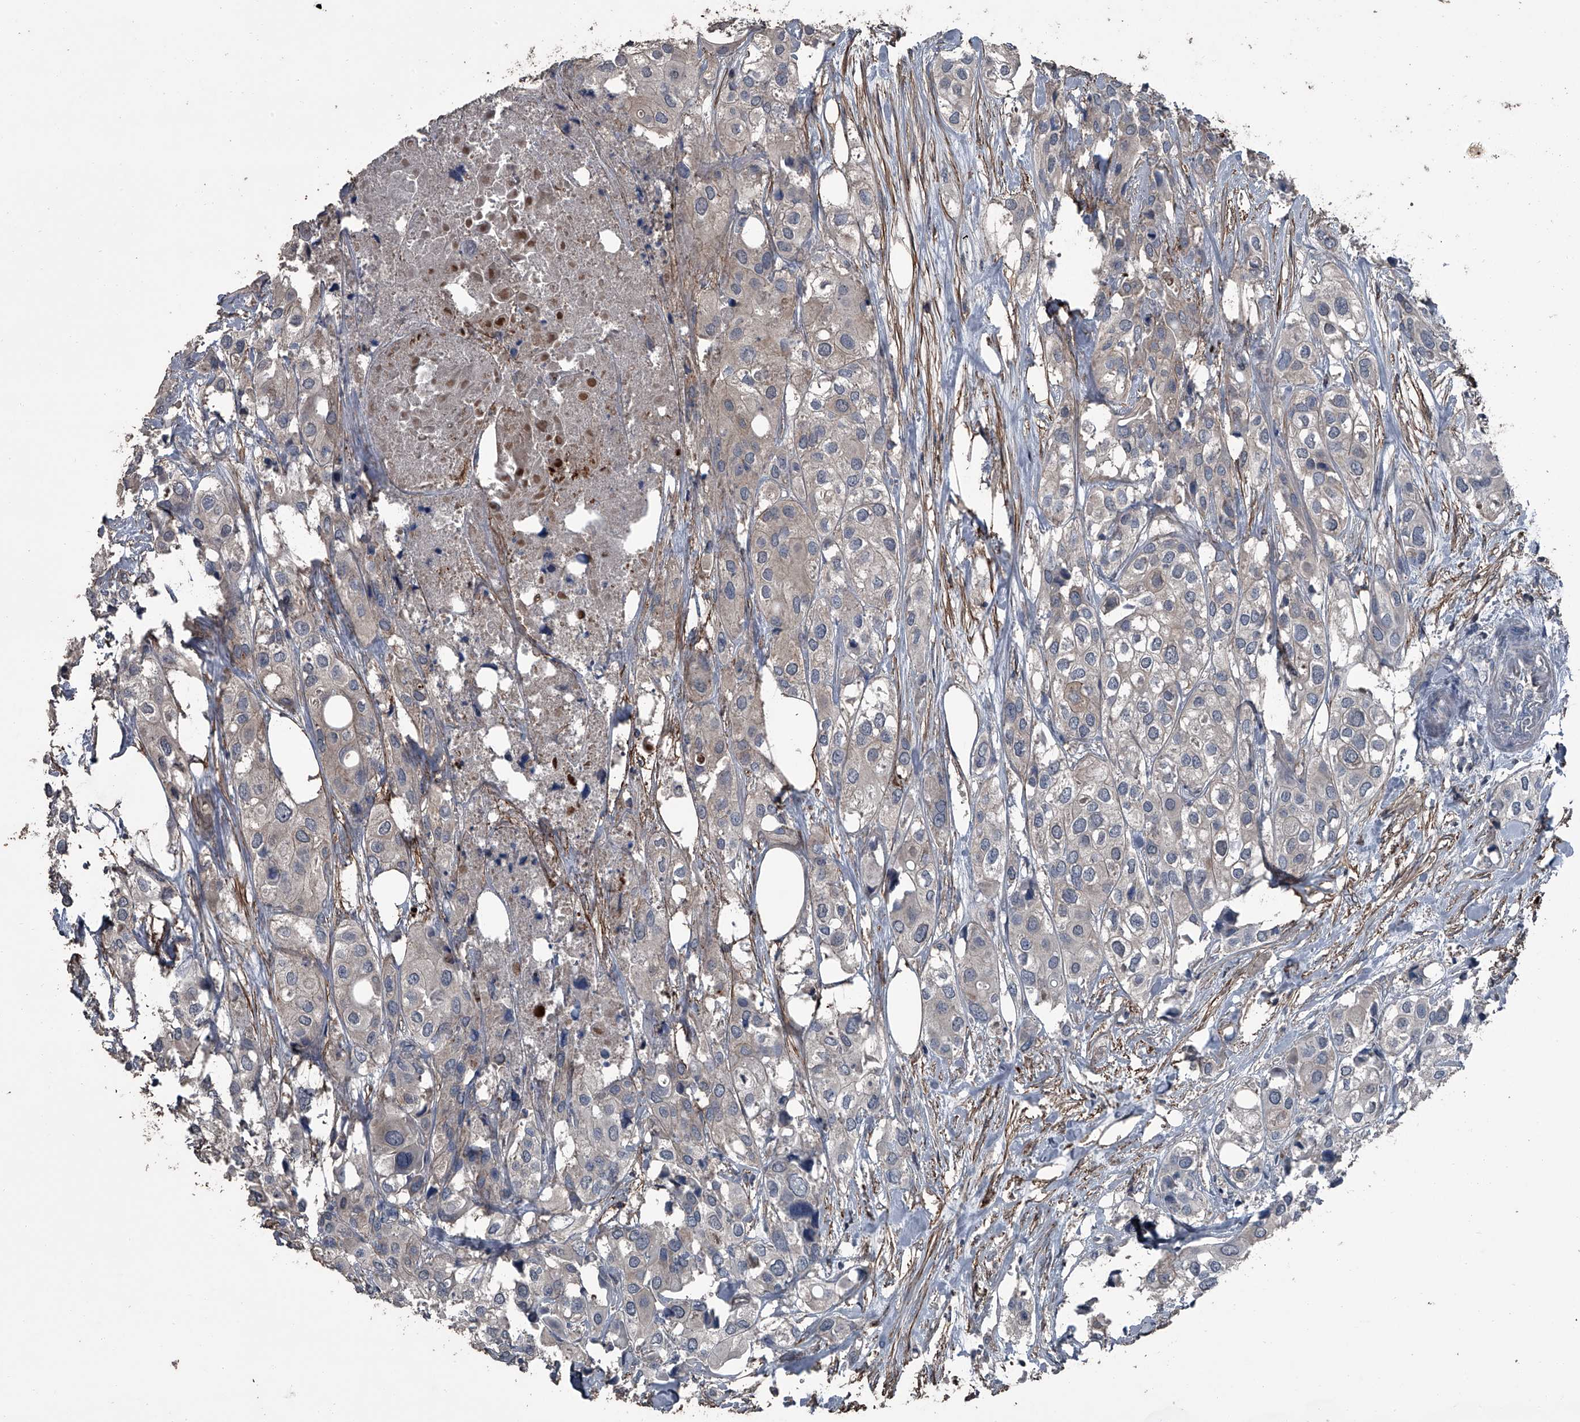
{"staining": {"intensity": "negative", "quantity": "none", "location": "none"}, "tissue": "urothelial cancer", "cell_type": "Tumor cells", "image_type": "cancer", "snomed": [{"axis": "morphology", "description": "Urothelial carcinoma, High grade"}, {"axis": "topography", "description": "Urinary bladder"}], "caption": "An image of human high-grade urothelial carcinoma is negative for staining in tumor cells.", "gene": "OARD1", "patient": {"sex": "male", "age": 64}}